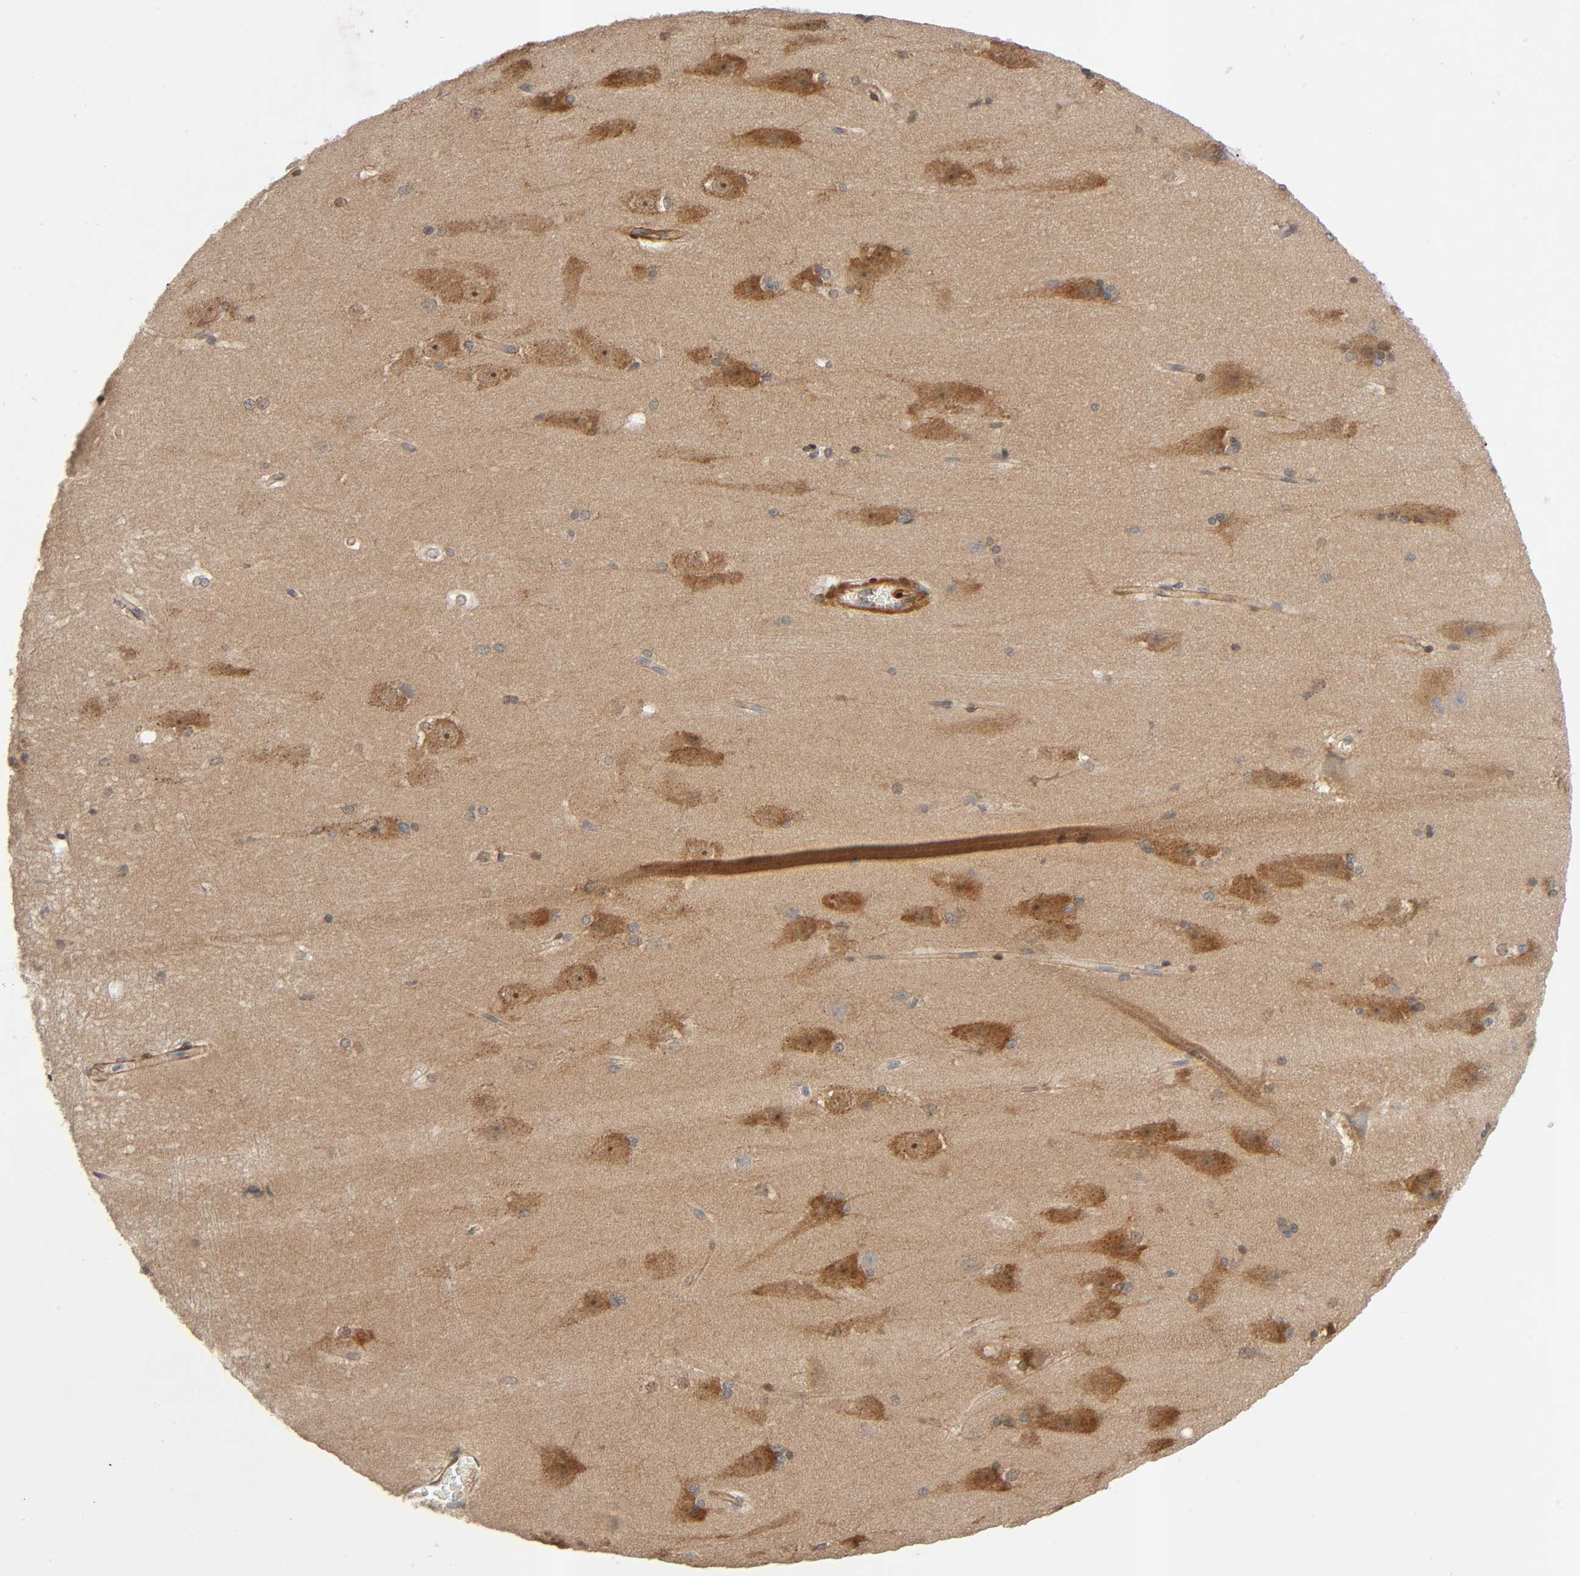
{"staining": {"intensity": "weak", "quantity": "25%-75%", "location": "cytoplasmic/membranous"}, "tissue": "hippocampus", "cell_type": "Glial cells", "image_type": "normal", "snomed": [{"axis": "morphology", "description": "Normal tissue, NOS"}, {"axis": "topography", "description": "Hippocampus"}], "caption": "Hippocampus stained for a protein (brown) demonstrates weak cytoplasmic/membranous positive staining in about 25%-75% of glial cells.", "gene": "PTK2", "patient": {"sex": "female", "age": 19}}